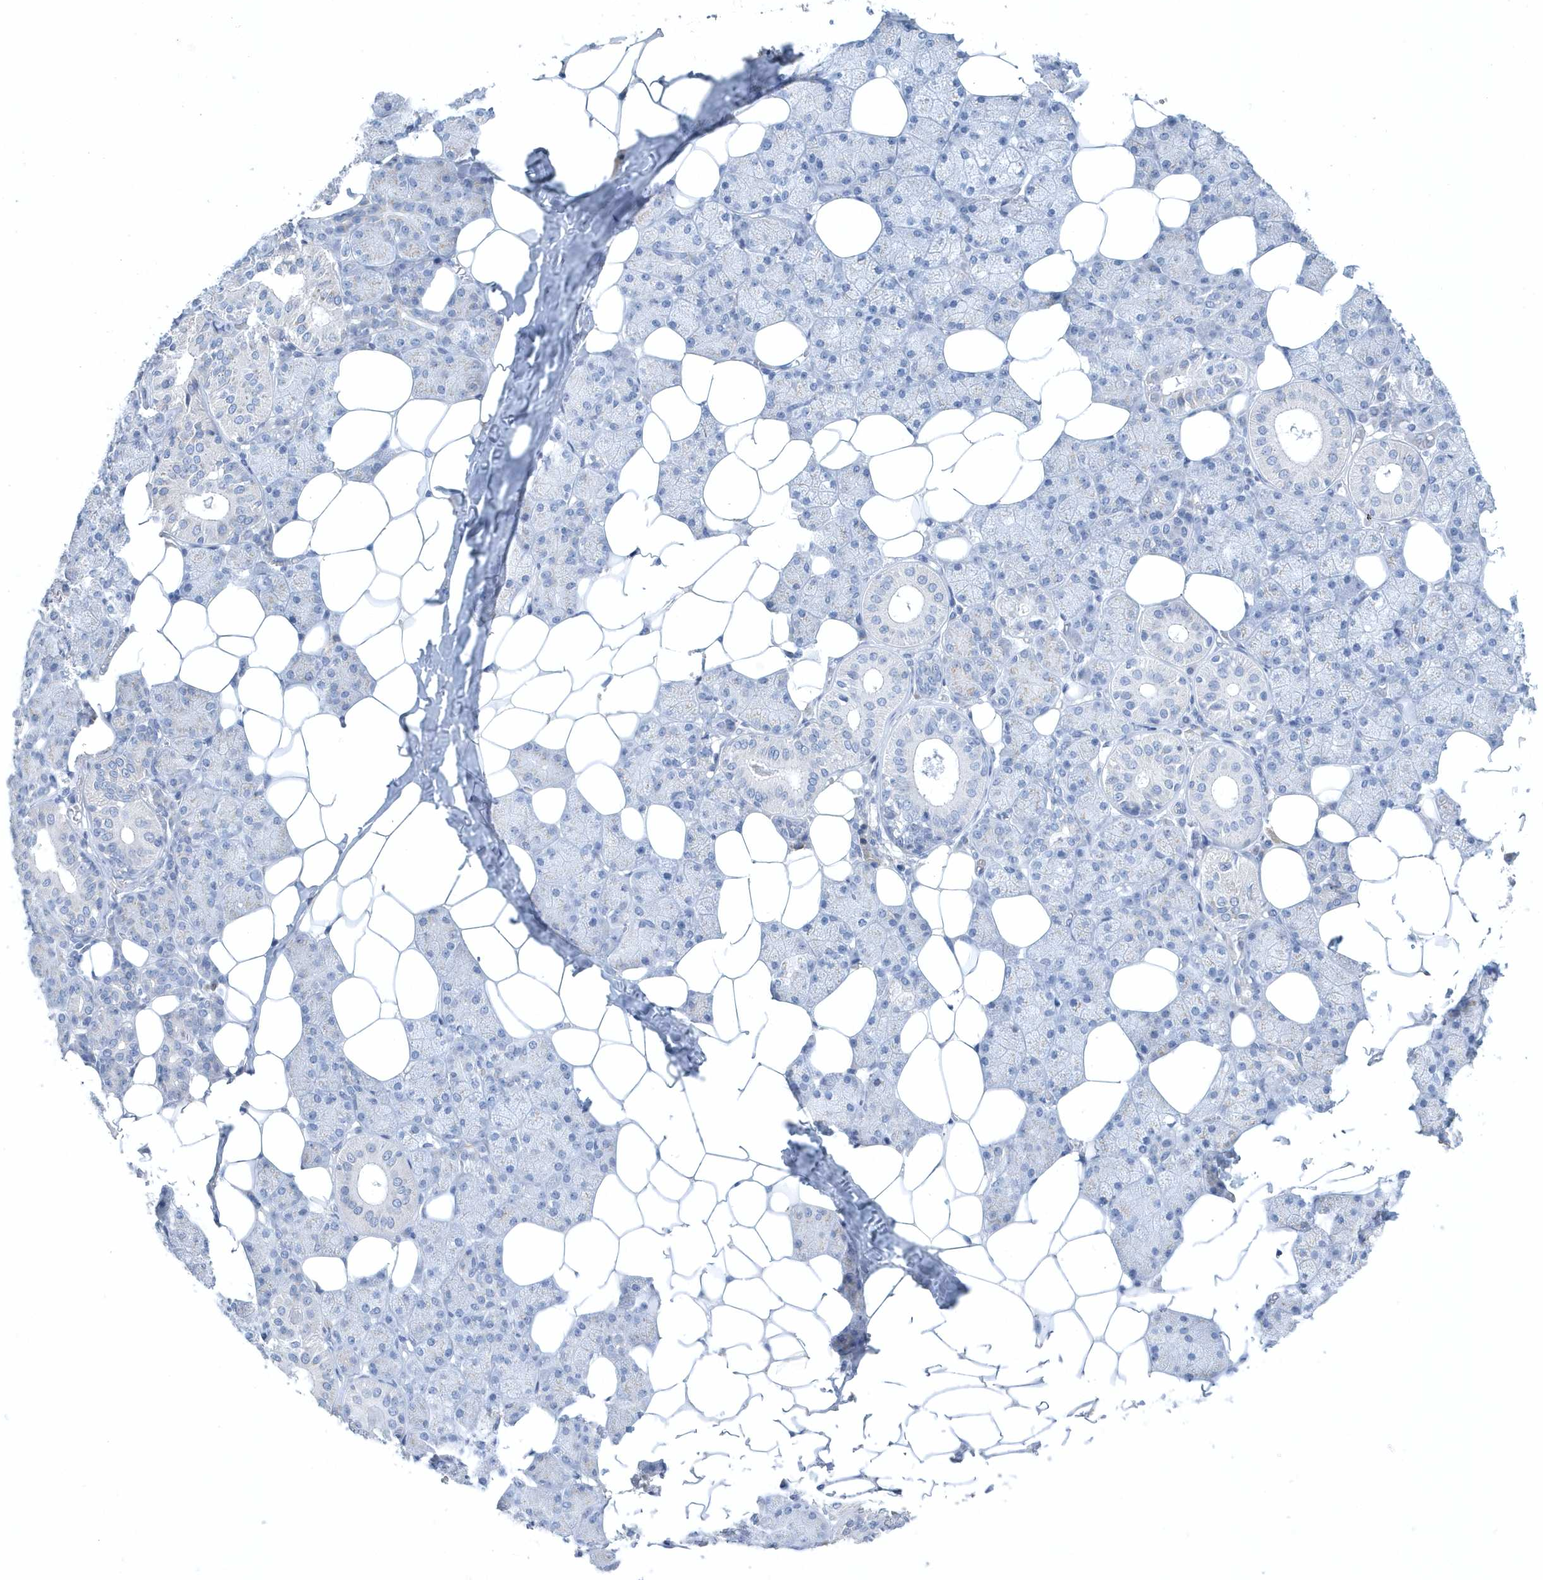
{"staining": {"intensity": "negative", "quantity": "none", "location": "none"}, "tissue": "salivary gland", "cell_type": "Glandular cells", "image_type": "normal", "snomed": [{"axis": "morphology", "description": "Normal tissue, NOS"}, {"axis": "topography", "description": "Salivary gland"}], "caption": "This is a histopathology image of immunohistochemistry (IHC) staining of benign salivary gland, which shows no positivity in glandular cells. (Stains: DAB (3,3'-diaminobenzidine) immunohistochemistry (IHC) with hematoxylin counter stain, Microscopy: brightfield microscopy at high magnification).", "gene": "SPATA18", "patient": {"sex": "female", "age": 33}}